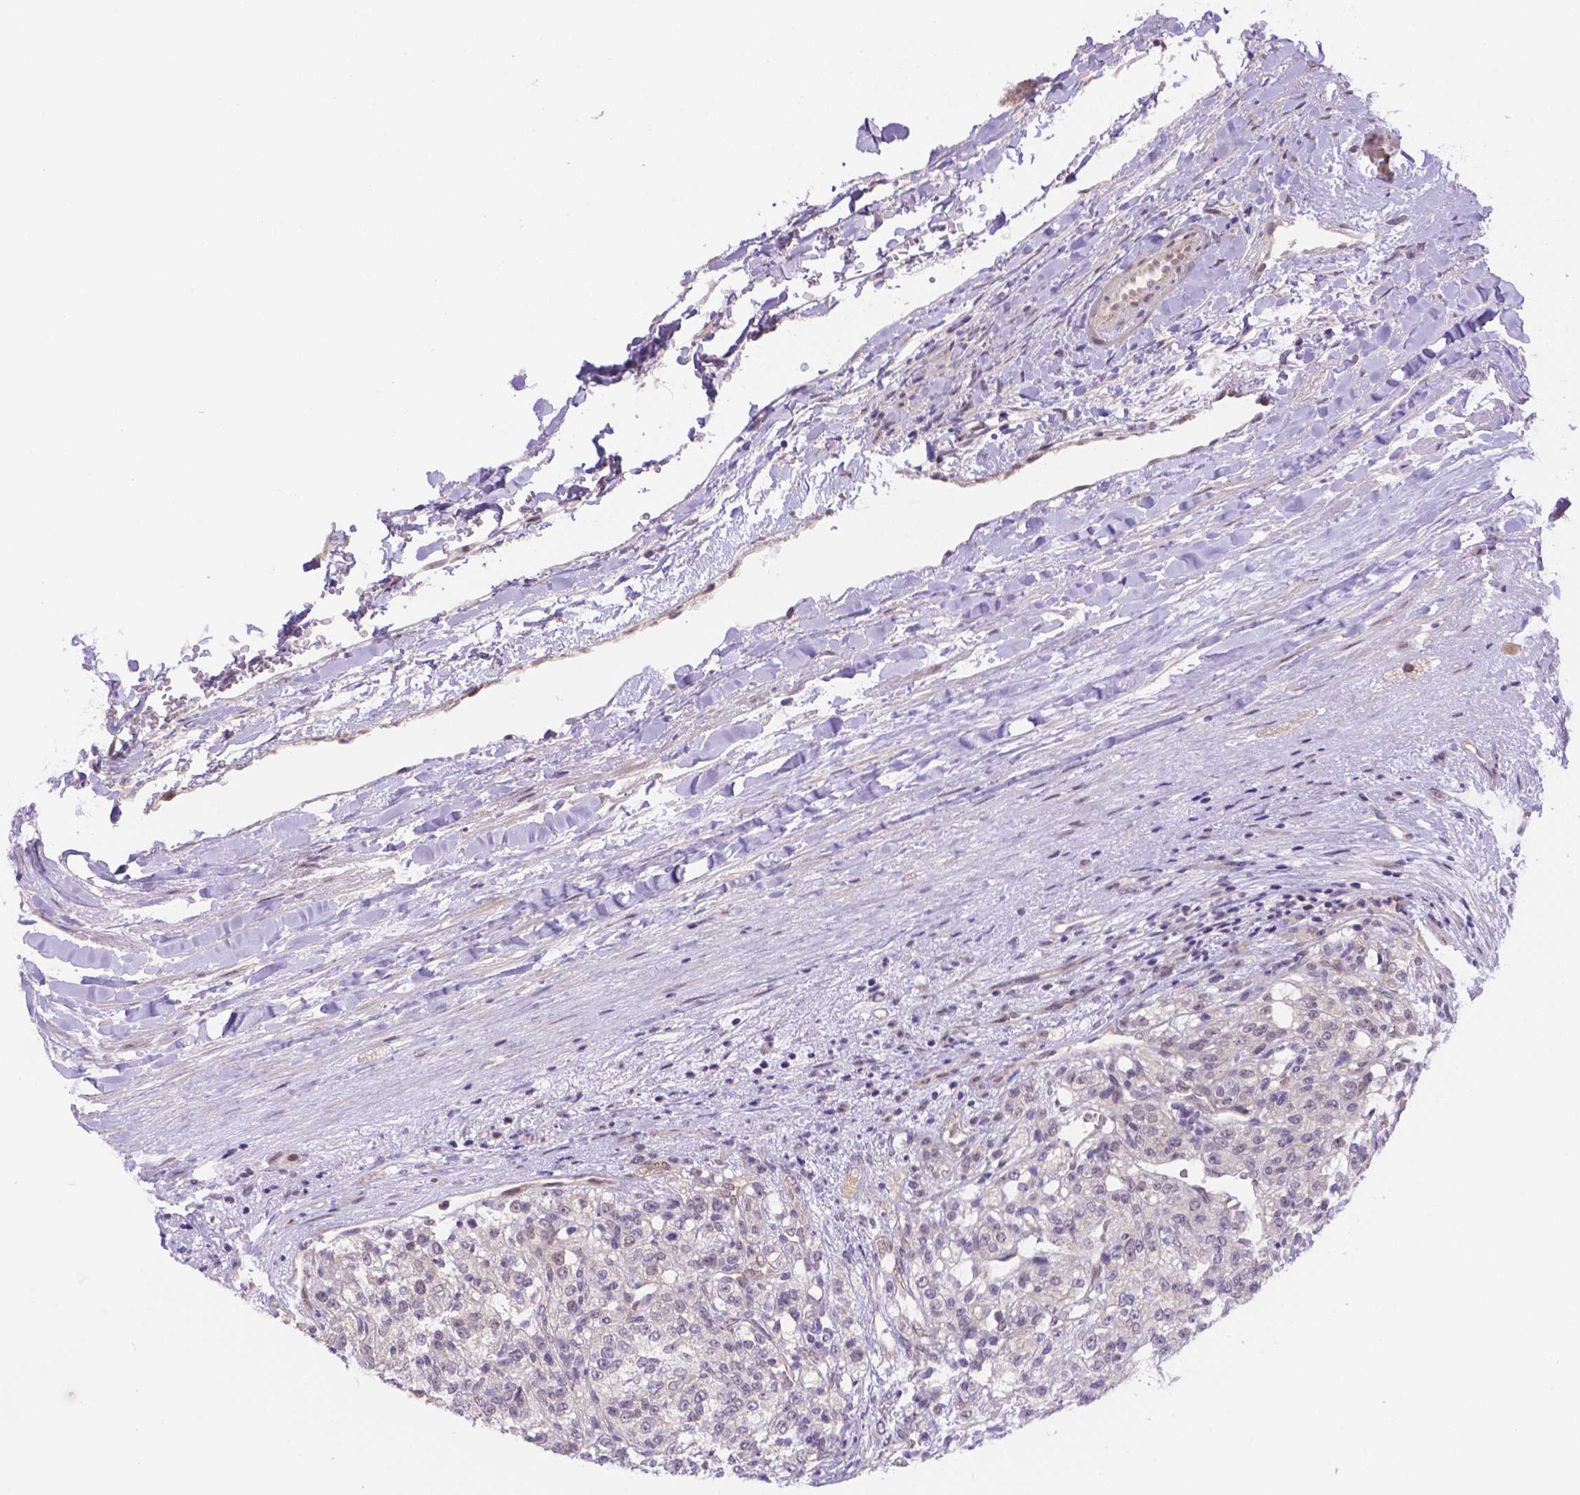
{"staining": {"intensity": "negative", "quantity": "none", "location": "none"}, "tissue": "renal cancer", "cell_type": "Tumor cells", "image_type": "cancer", "snomed": [{"axis": "morphology", "description": "Adenocarcinoma, NOS"}, {"axis": "topography", "description": "Kidney"}], "caption": "Renal cancer stained for a protein using IHC shows no expression tumor cells.", "gene": "NXPE2", "patient": {"sex": "female", "age": 63}}